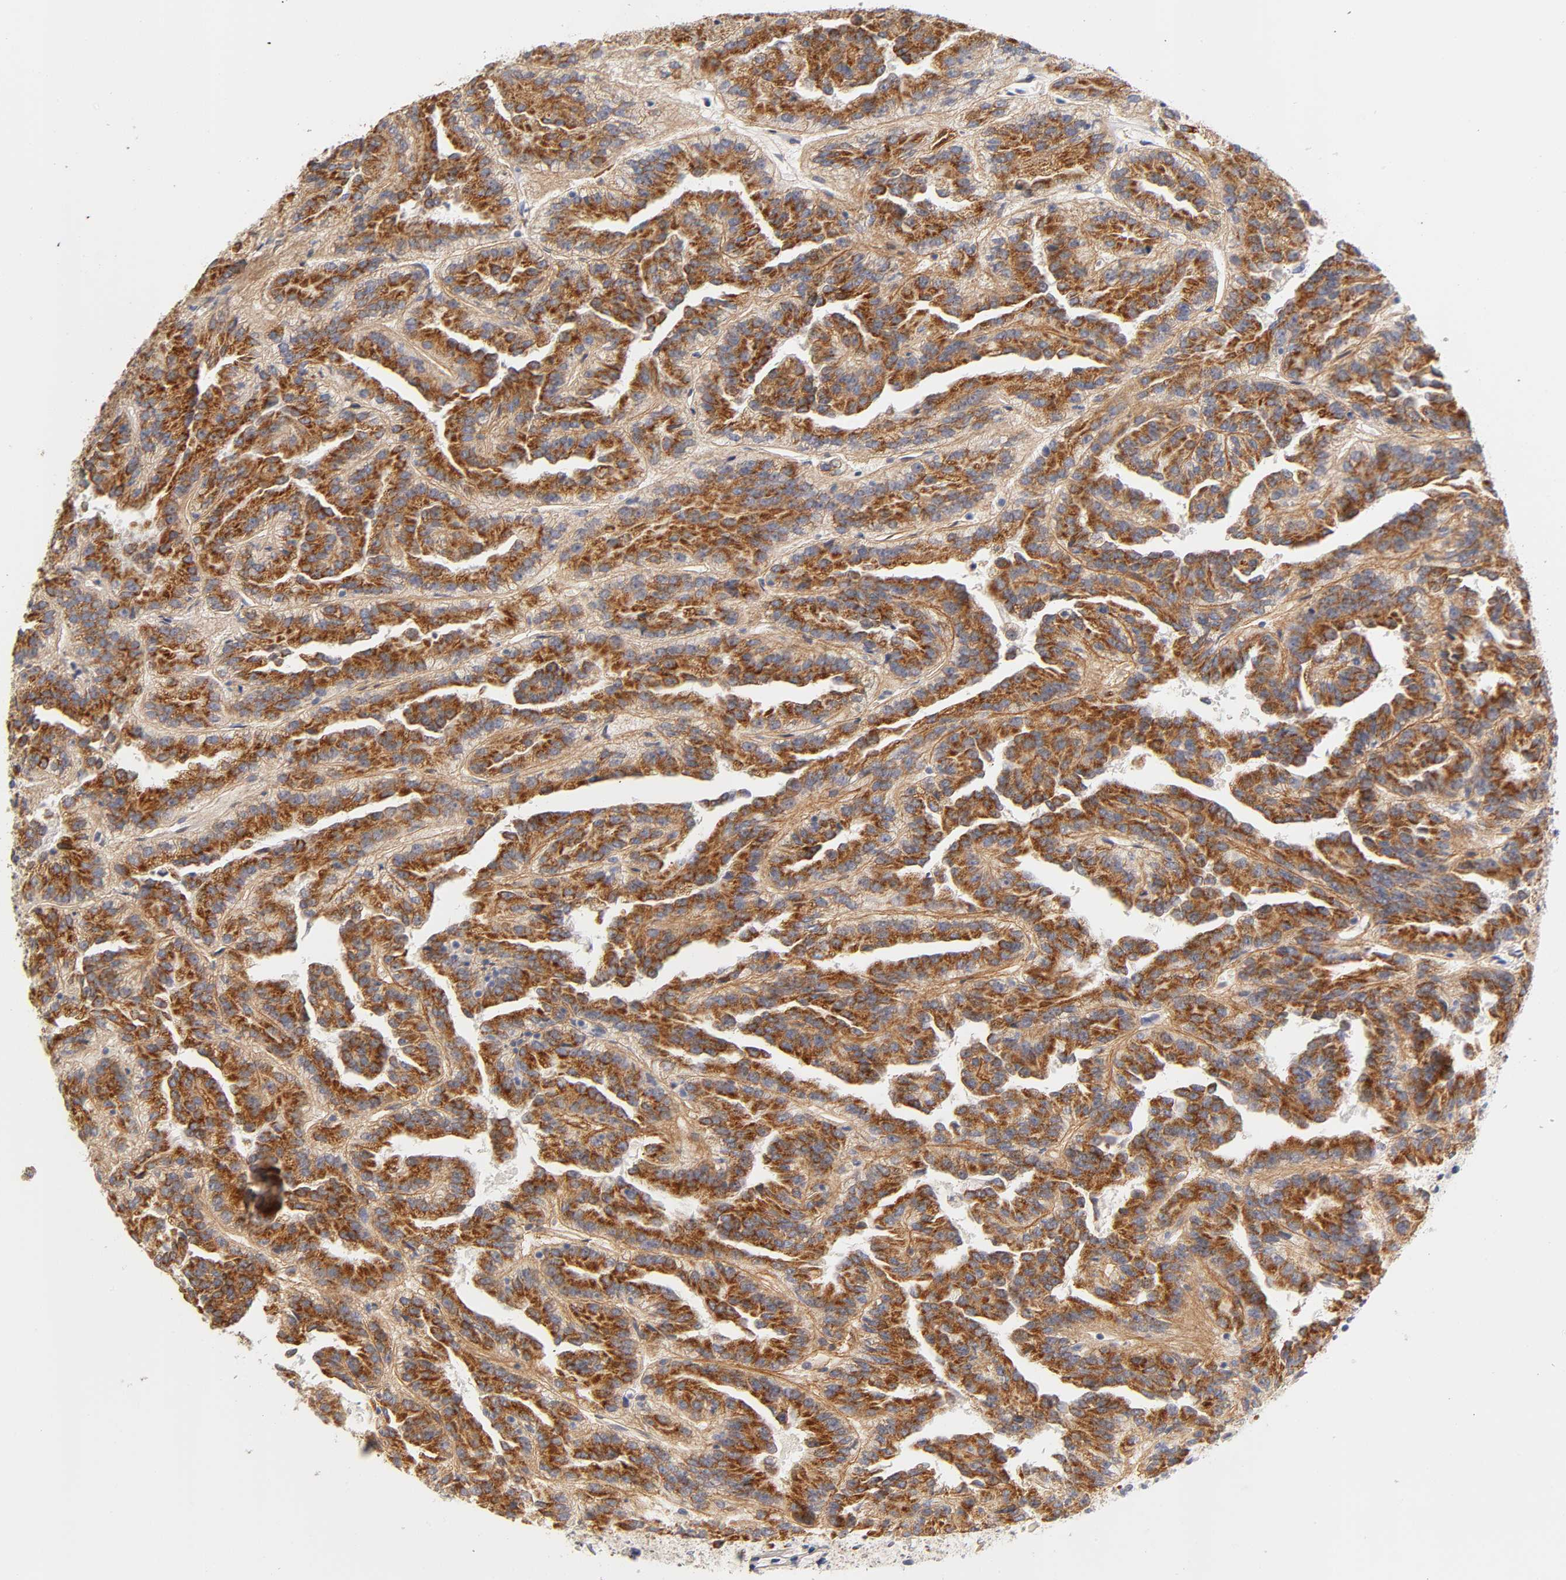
{"staining": {"intensity": "strong", "quantity": ">75%", "location": "cytoplasmic/membranous"}, "tissue": "renal cancer", "cell_type": "Tumor cells", "image_type": "cancer", "snomed": [{"axis": "morphology", "description": "Adenocarcinoma, NOS"}, {"axis": "topography", "description": "Kidney"}], "caption": "An immunohistochemistry (IHC) micrograph of neoplastic tissue is shown. Protein staining in brown highlights strong cytoplasmic/membranous positivity in renal cancer (adenocarcinoma) within tumor cells.", "gene": "LAMB1", "patient": {"sex": "male", "age": 46}}